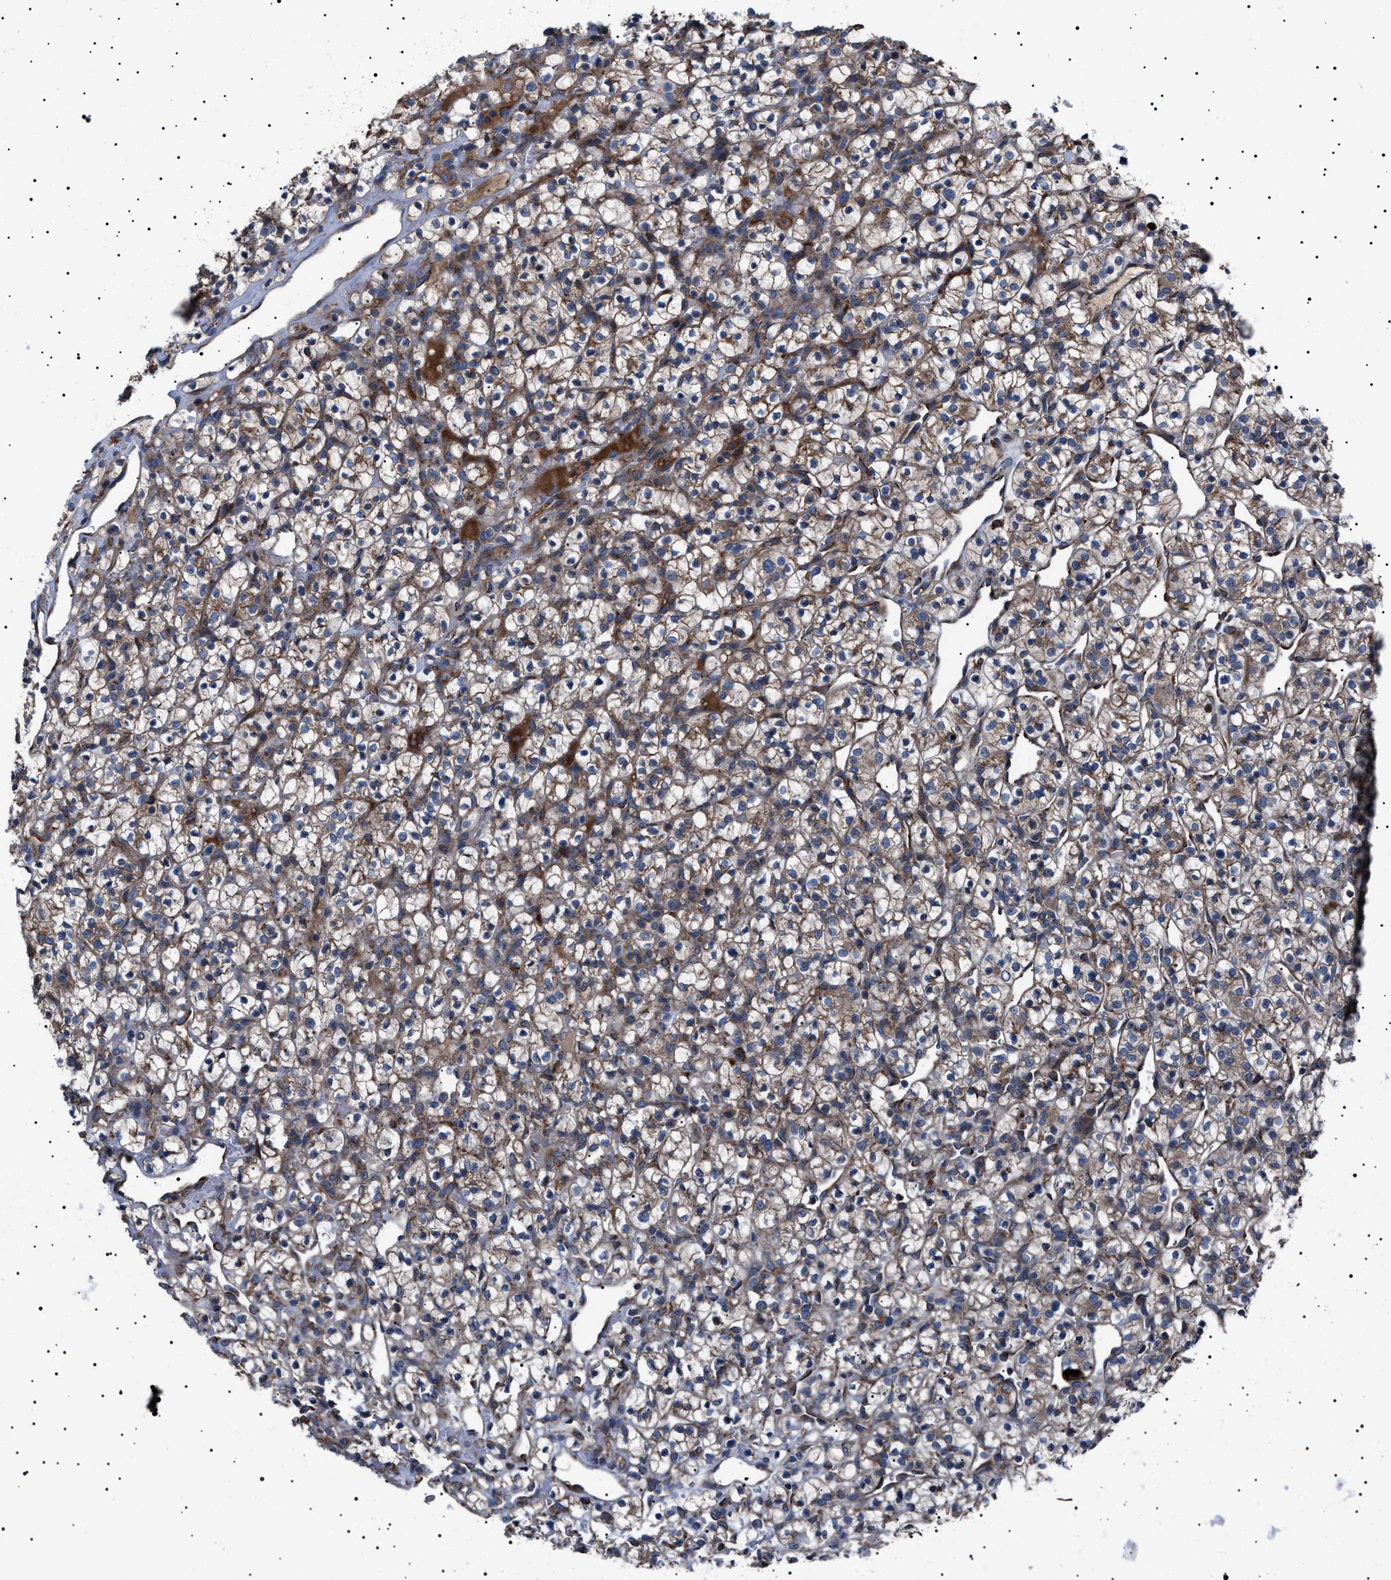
{"staining": {"intensity": "weak", "quantity": ">75%", "location": "cytoplasmic/membranous"}, "tissue": "renal cancer", "cell_type": "Tumor cells", "image_type": "cancer", "snomed": [{"axis": "morphology", "description": "Adenocarcinoma, NOS"}, {"axis": "topography", "description": "Kidney"}], "caption": "This is an image of IHC staining of renal cancer (adenocarcinoma), which shows weak expression in the cytoplasmic/membranous of tumor cells.", "gene": "TOP1MT", "patient": {"sex": "female", "age": 57}}